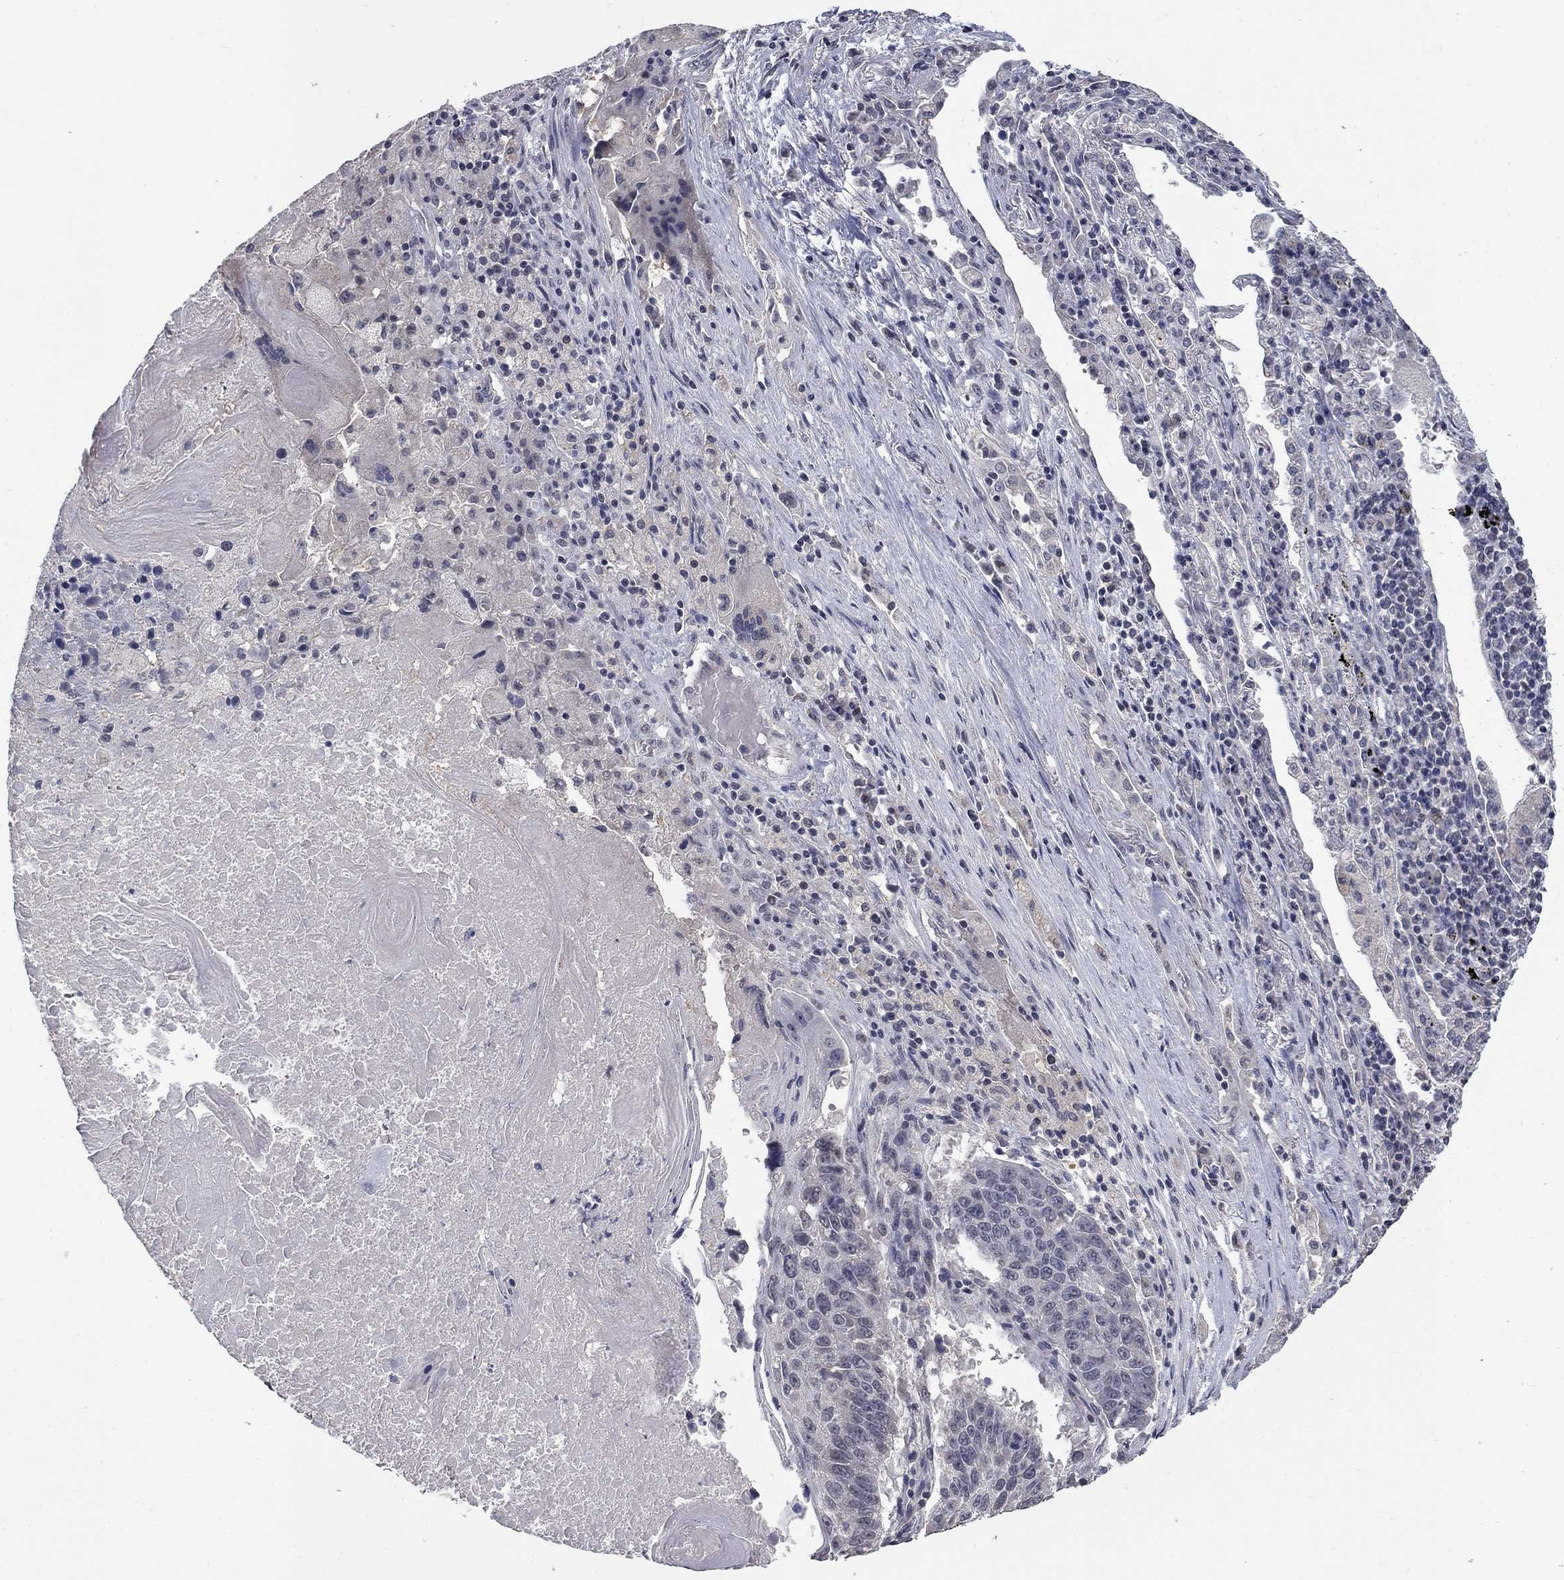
{"staining": {"intensity": "negative", "quantity": "none", "location": "none"}, "tissue": "lung cancer", "cell_type": "Tumor cells", "image_type": "cancer", "snomed": [{"axis": "morphology", "description": "Squamous cell carcinoma, NOS"}, {"axis": "topography", "description": "Lung"}], "caption": "Protein analysis of lung cancer demonstrates no significant expression in tumor cells.", "gene": "SPATA33", "patient": {"sex": "male", "age": 73}}